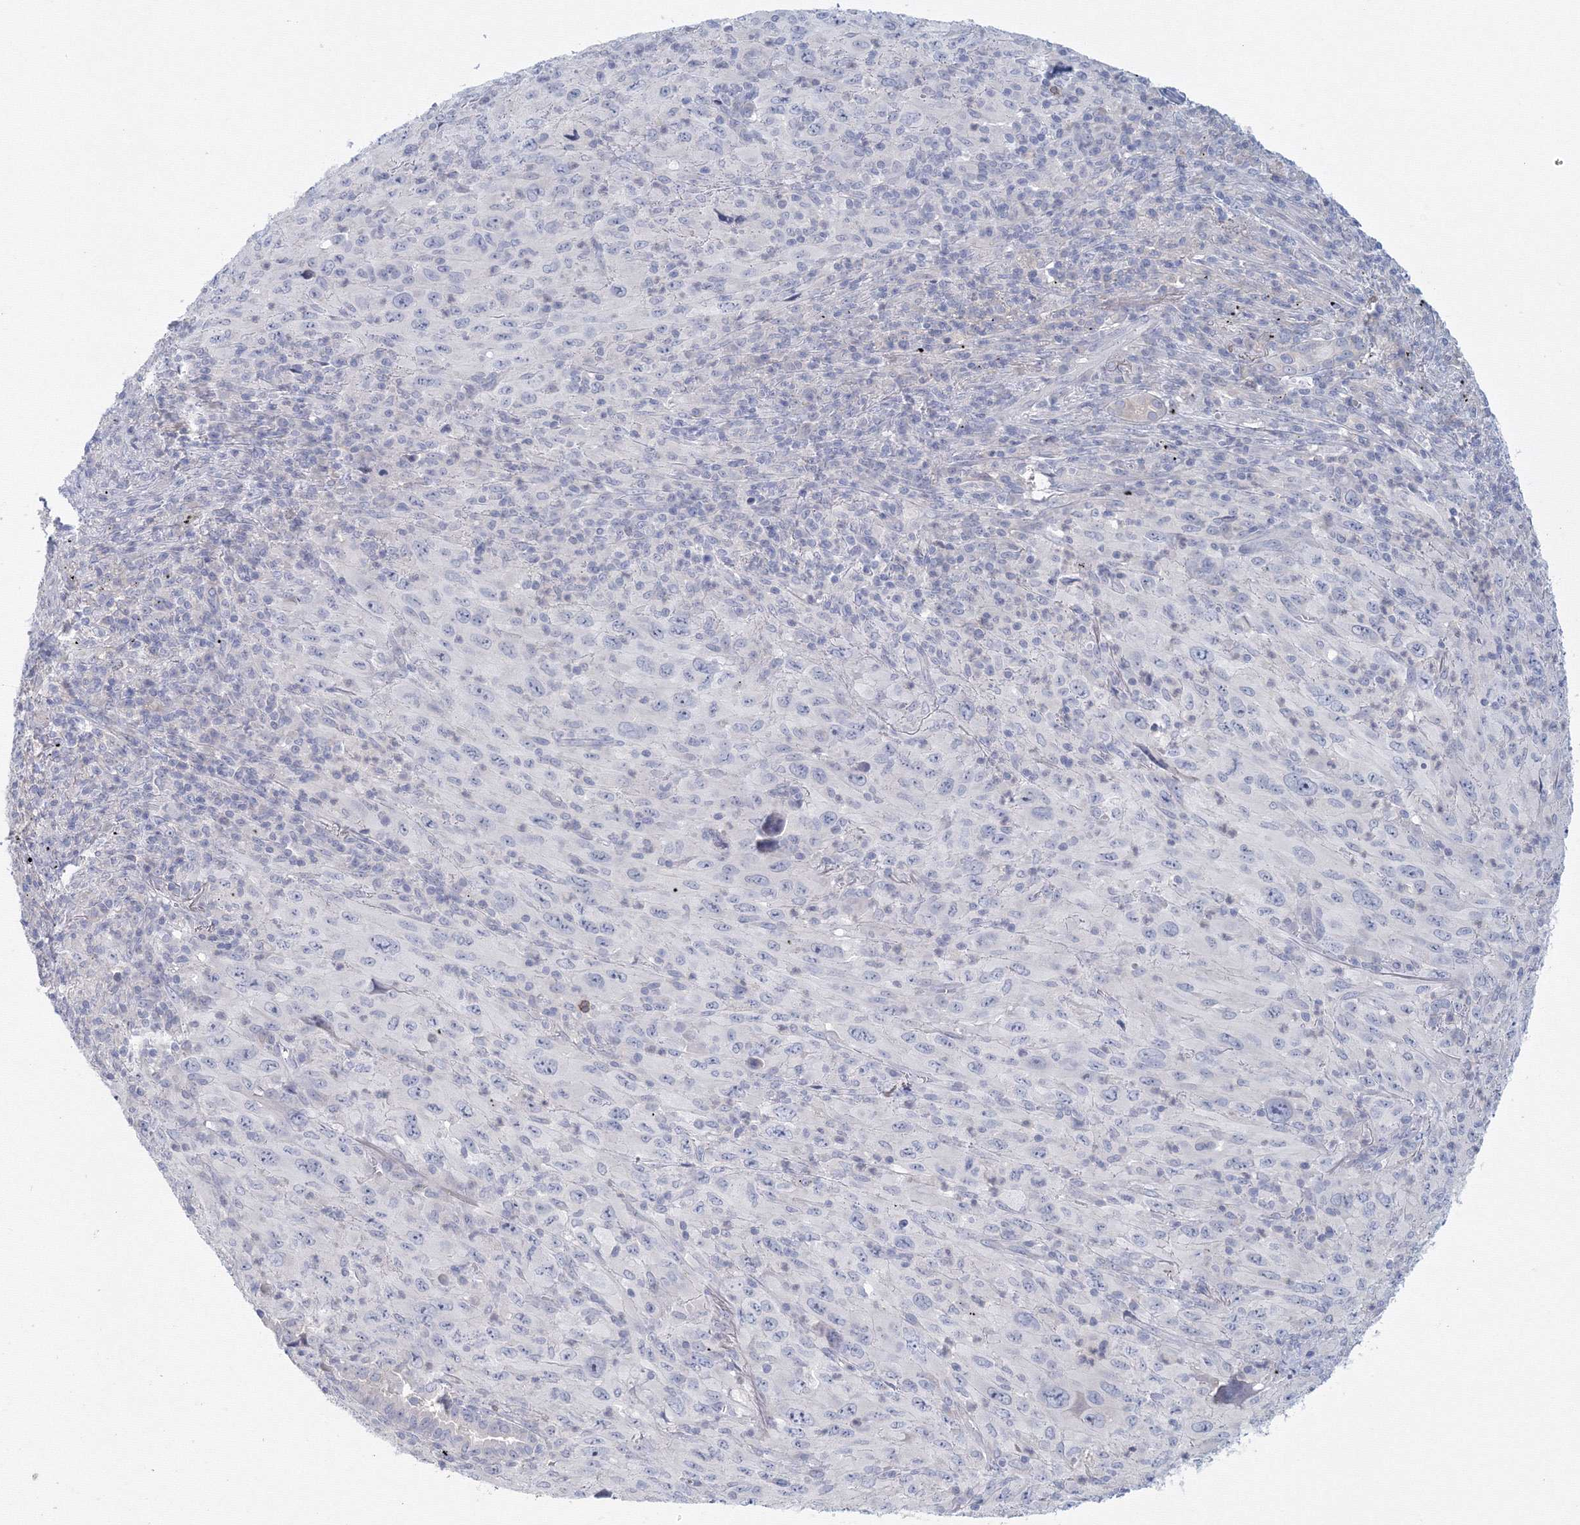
{"staining": {"intensity": "negative", "quantity": "none", "location": "none"}, "tissue": "melanoma", "cell_type": "Tumor cells", "image_type": "cancer", "snomed": [{"axis": "morphology", "description": "Malignant melanoma, Metastatic site"}, {"axis": "topography", "description": "Skin"}], "caption": "A histopathology image of human melanoma is negative for staining in tumor cells.", "gene": "TACC2", "patient": {"sex": "female", "age": 56}}